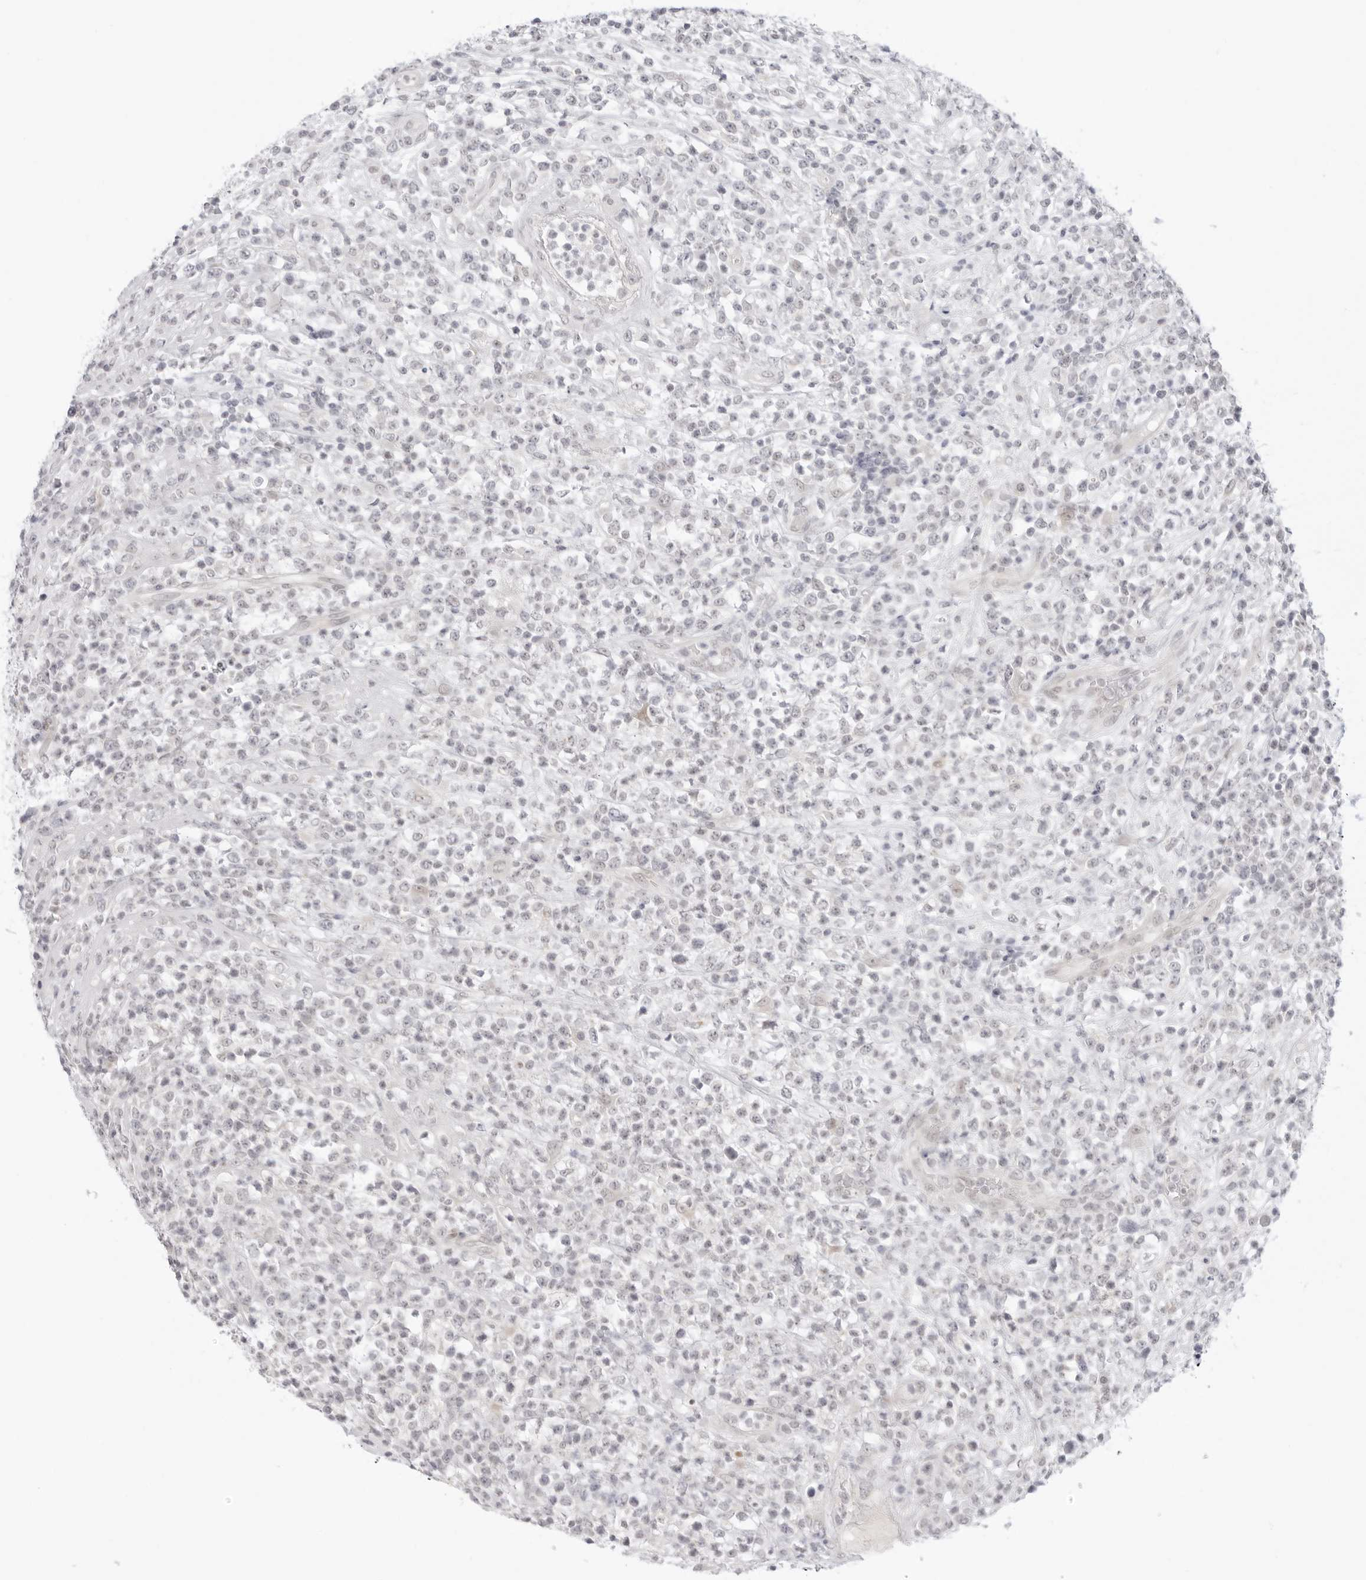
{"staining": {"intensity": "weak", "quantity": "<25%", "location": "nuclear"}, "tissue": "lymphoma", "cell_type": "Tumor cells", "image_type": "cancer", "snomed": [{"axis": "morphology", "description": "Malignant lymphoma, non-Hodgkin's type, High grade"}, {"axis": "topography", "description": "Colon"}], "caption": "Immunohistochemistry micrograph of neoplastic tissue: human lymphoma stained with DAB demonstrates no significant protein positivity in tumor cells.", "gene": "MED18", "patient": {"sex": "female", "age": 53}}